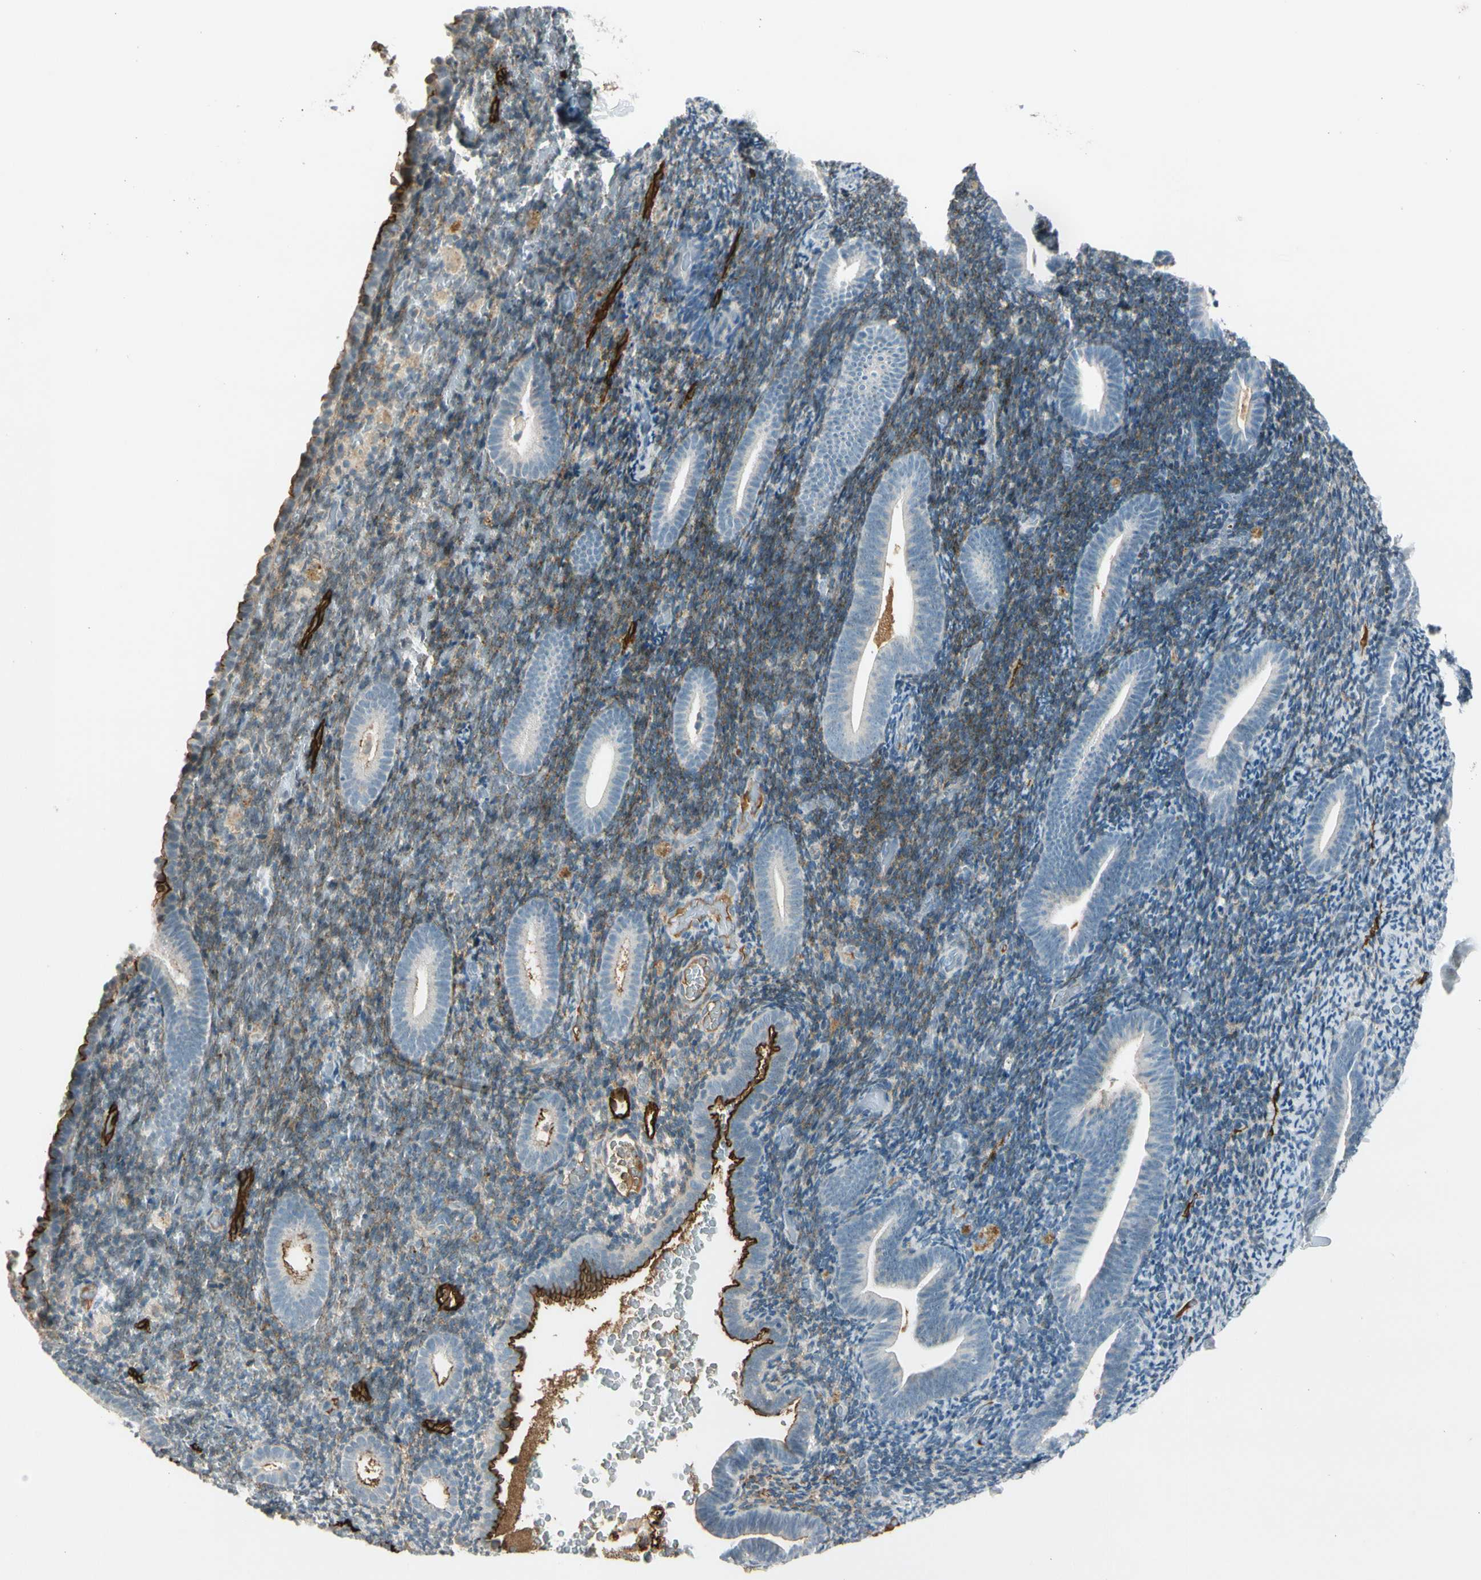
{"staining": {"intensity": "negative", "quantity": "none", "location": "none"}, "tissue": "endometrium", "cell_type": "Cells in endometrial stroma", "image_type": "normal", "snomed": [{"axis": "morphology", "description": "Normal tissue, NOS"}, {"axis": "topography", "description": "Endometrium"}], "caption": "Cells in endometrial stroma show no significant positivity in benign endometrium. The staining is performed using DAB brown chromogen with nuclei counter-stained in using hematoxylin.", "gene": "PDPN", "patient": {"sex": "female", "age": 51}}